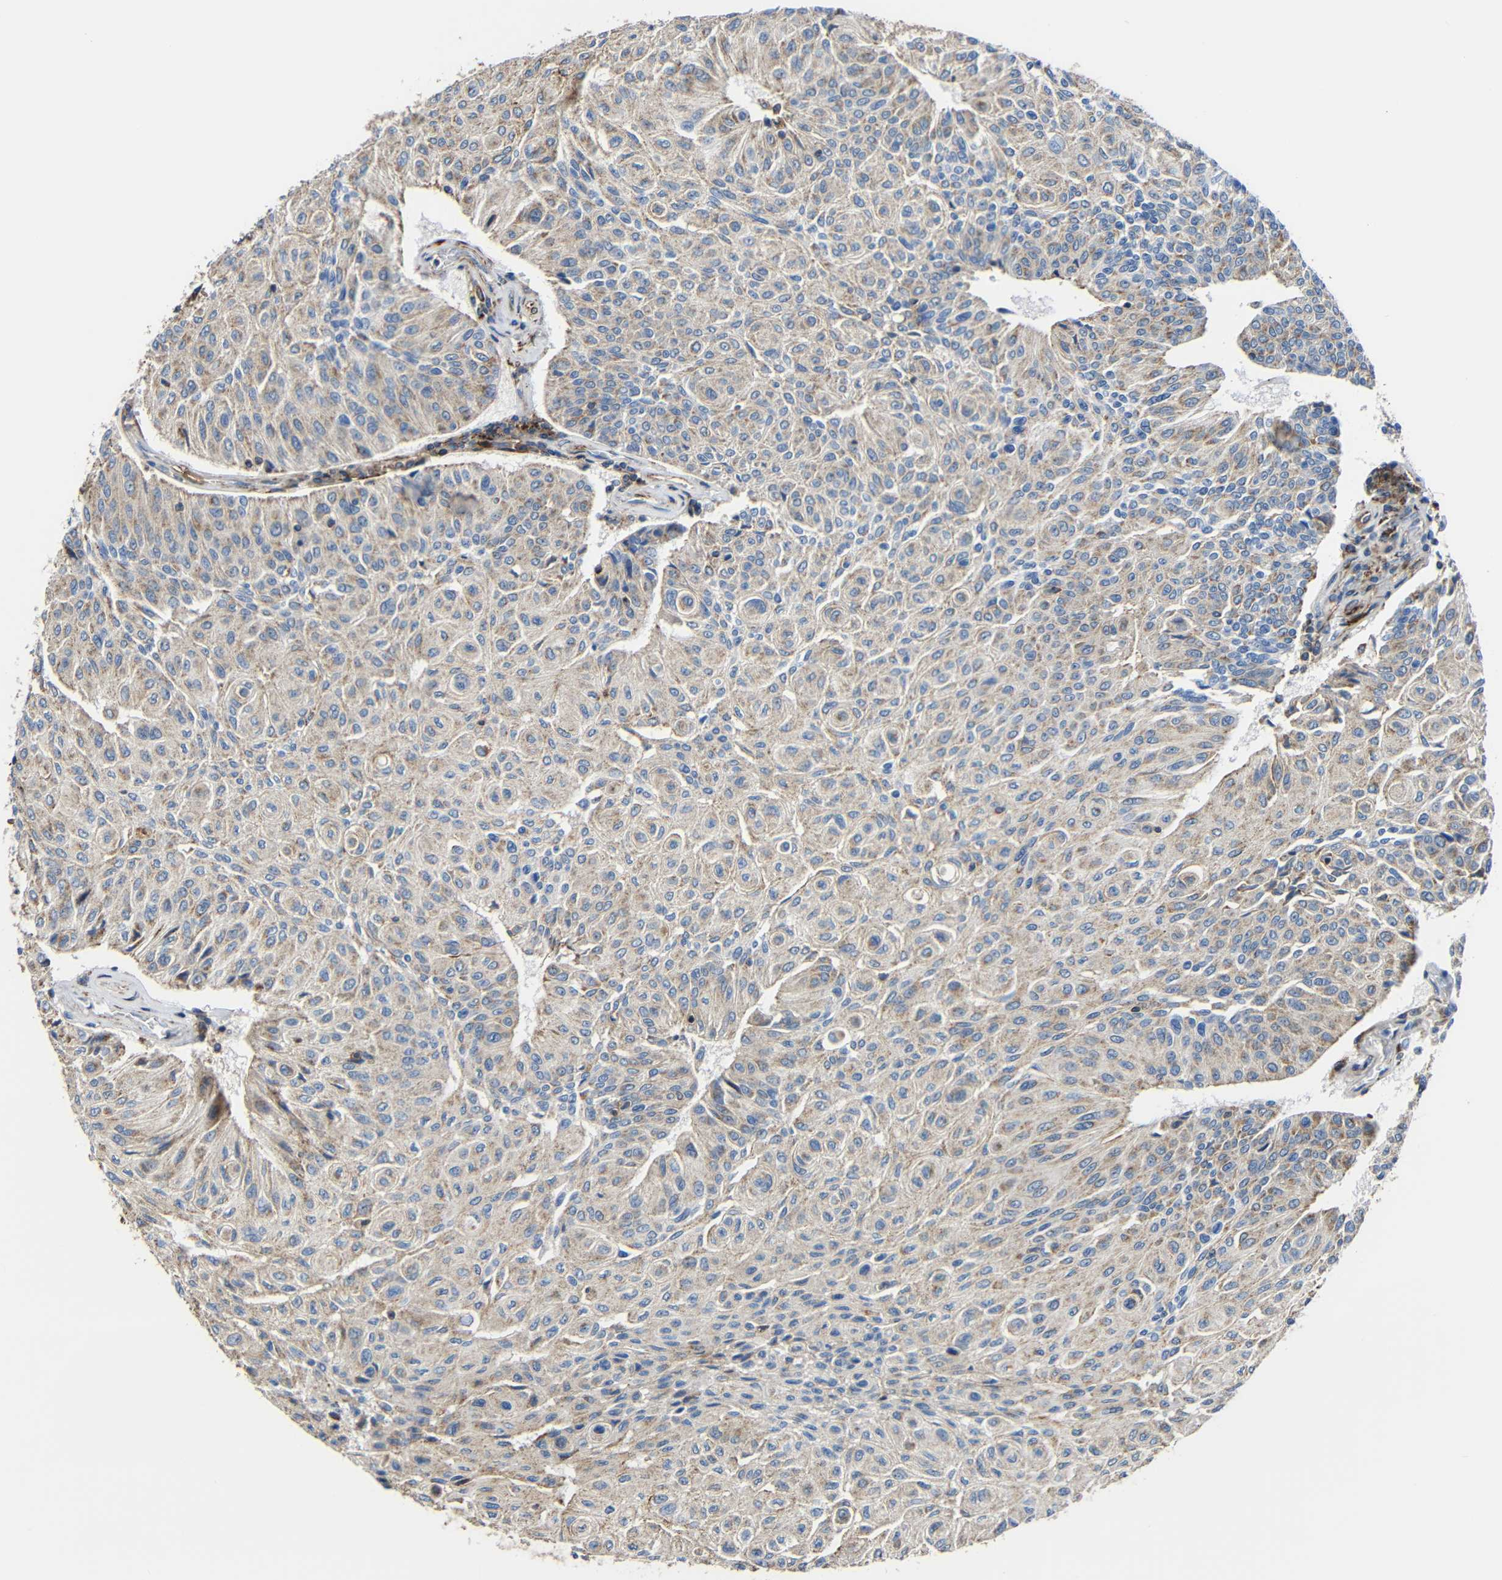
{"staining": {"intensity": "weak", "quantity": ">75%", "location": "cytoplasmic/membranous"}, "tissue": "urothelial cancer", "cell_type": "Tumor cells", "image_type": "cancer", "snomed": [{"axis": "morphology", "description": "Urothelial carcinoma, High grade"}, {"axis": "topography", "description": "Urinary bladder"}], "caption": "Immunohistochemistry histopathology image of neoplastic tissue: human urothelial carcinoma (high-grade) stained using immunohistochemistry (IHC) reveals low levels of weak protein expression localized specifically in the cytoplasmic/membranous of tumor cells, appearing as a cytoplasmic/membranous brown color.", "gene": "IGSF10", "patient": {"sex": "male", "age": 66}}